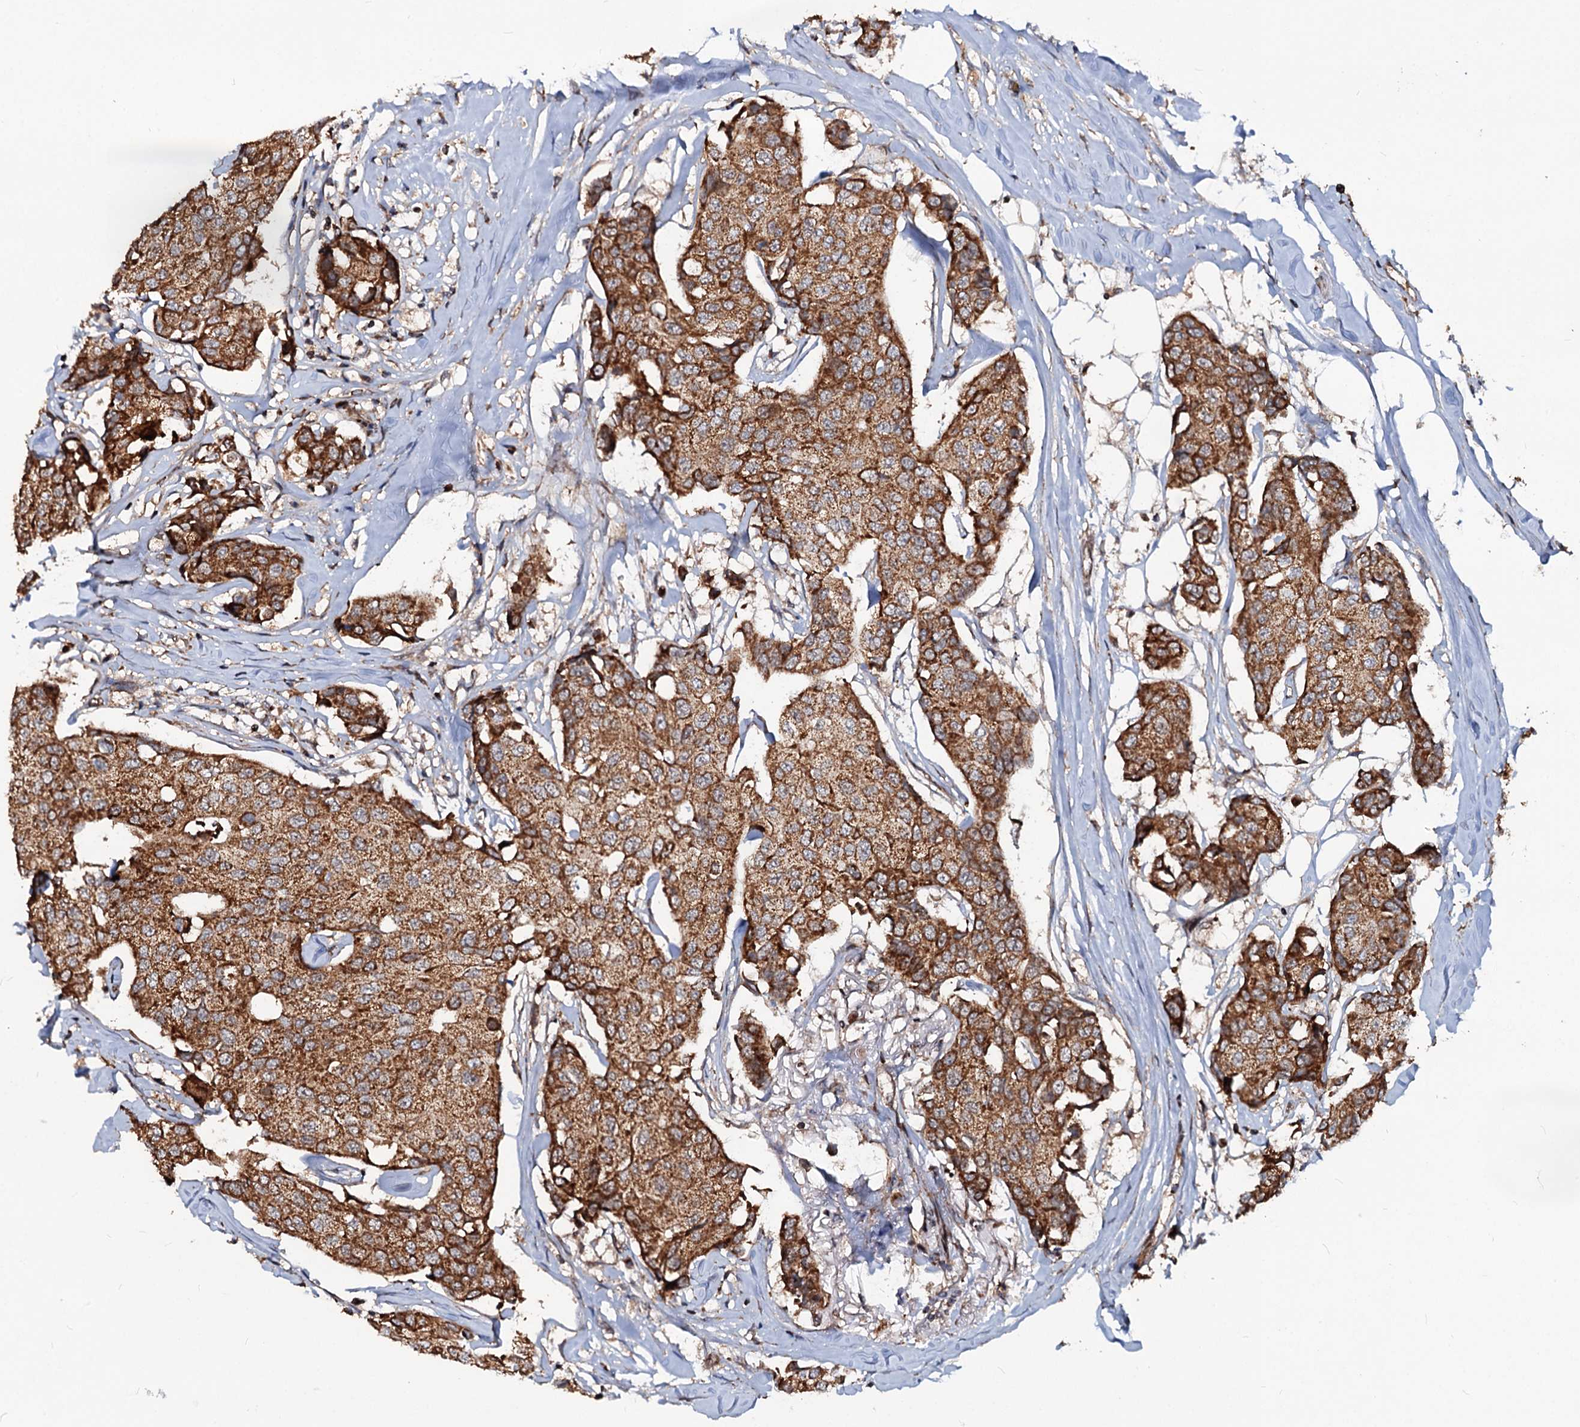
{"staining": {"intensity": "strong", "quantity": ">75%", "location": "cytoplasmic/membranous"}, "tissue": "breast cancer", "cell_type": "Tumor cells", "image_type": "cancer", "snomed": [{"axis": "morphology", "description": "Duct carcinoma"}, {"axis": "topography", "description": "Breast"}], "caption": "Immunohistochemistry staining of breast cancer, which demonstrates high levels of strong cytoplasmic/membranous staining in approximately >75% of tumor cells indicating strong cytoplasmic/membranous protein expression. The staining was performed using DAB (brown) for protein detection and nuclei were counterstained in hematoxylin (blue).", "gene": "CEP76", "patient": {"sex": "female", "age": 80}}